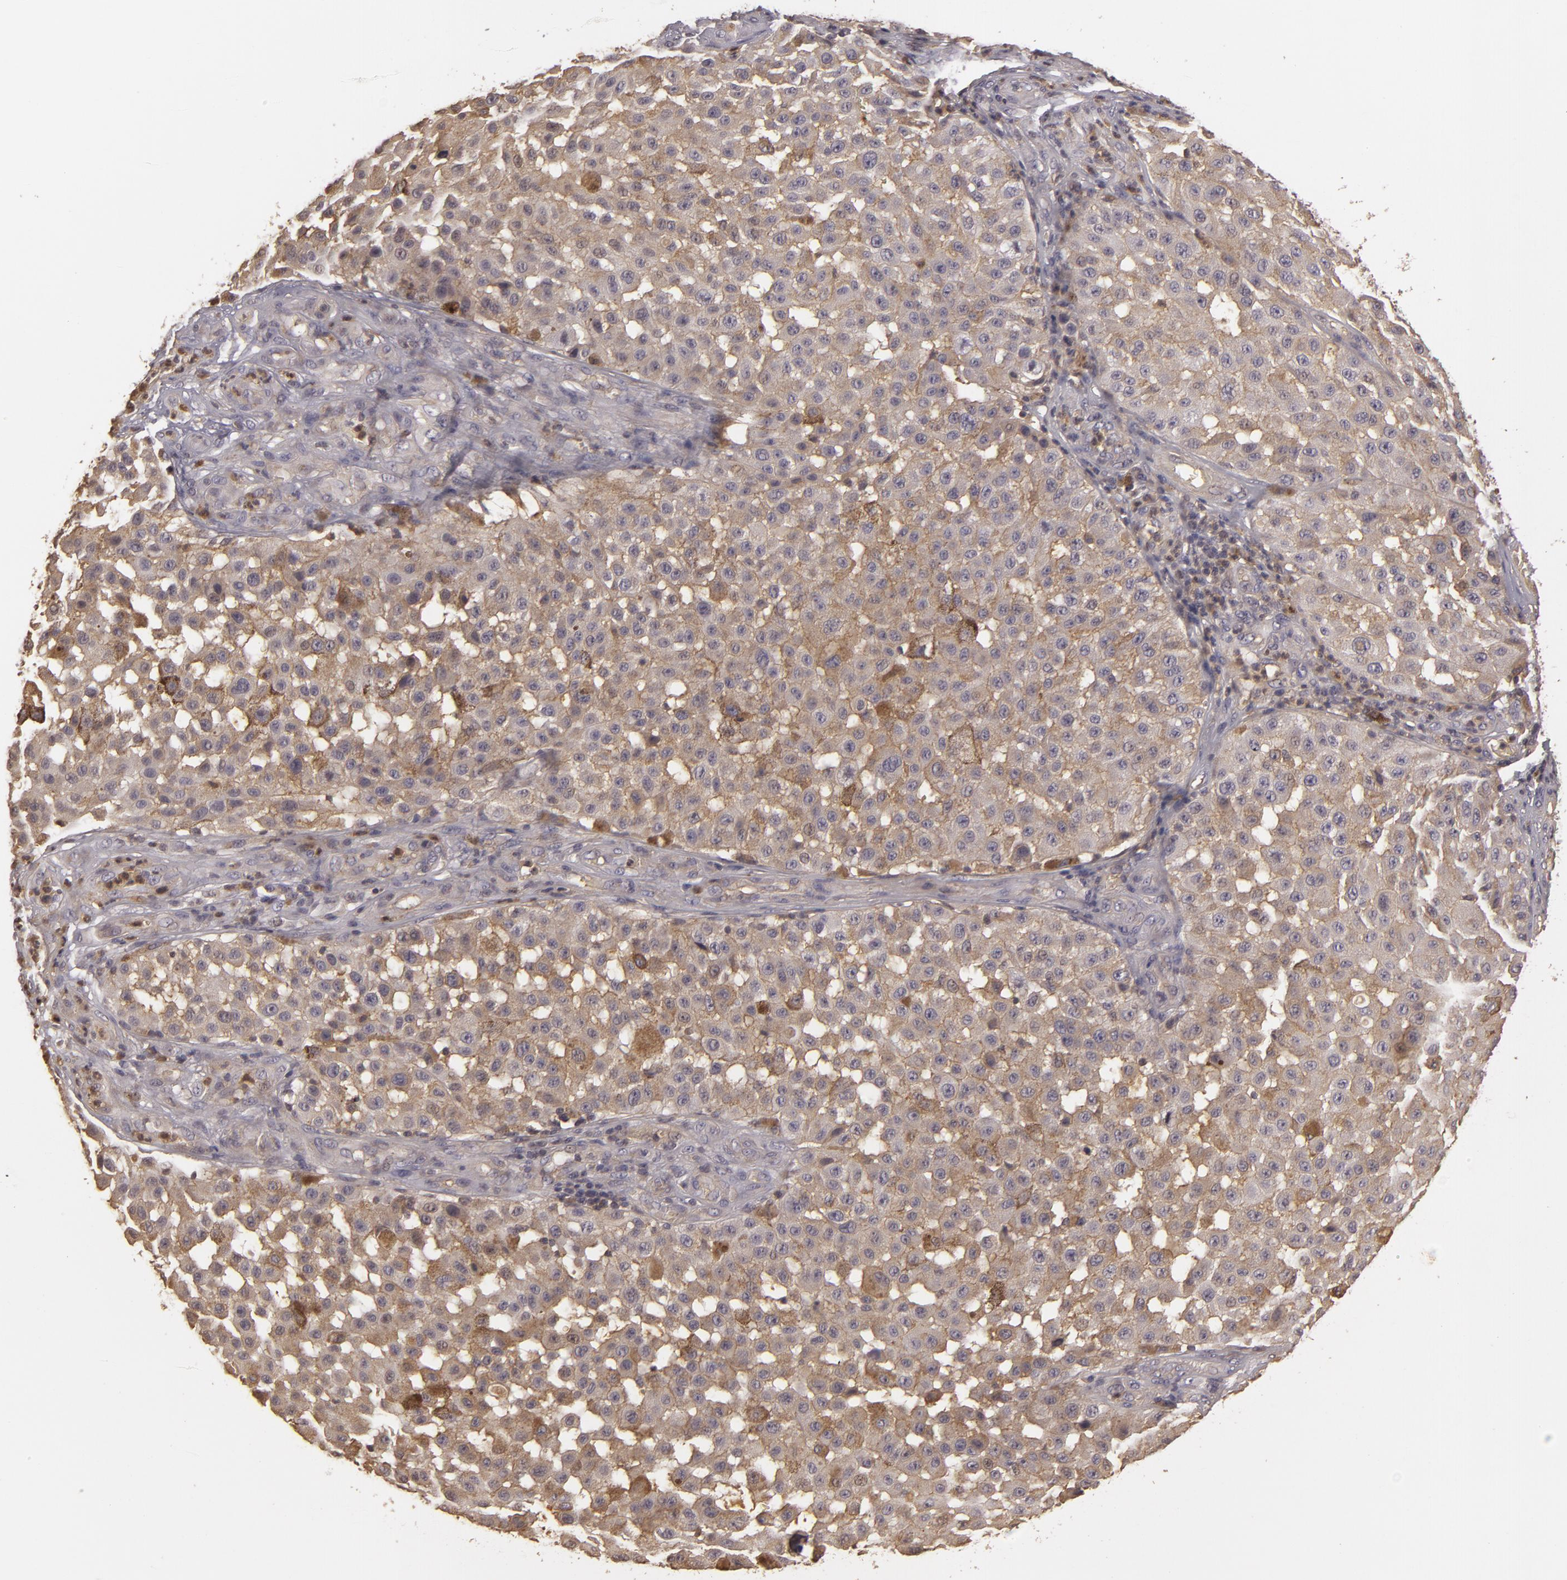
{"staining": {"intensity": "moderate", "quantity": ">75%", "location": "cytoplasmic/membranous"}, "tissue": "melanoma", "cell_type": "Tumor cells", "image_type": "cancer", "snomed": [{"axis": "morphology", "description": "Malignant melanoma, NOS"}, {"axis": "topography", "description": "Skin"}], "caption": "A brown stain labels moderate cytoplasmic/membranous expression of a protein in human malignant melanoma tumor cells.", "gene": "HRAS", "patient": {"sex": "female", "age": 64}}